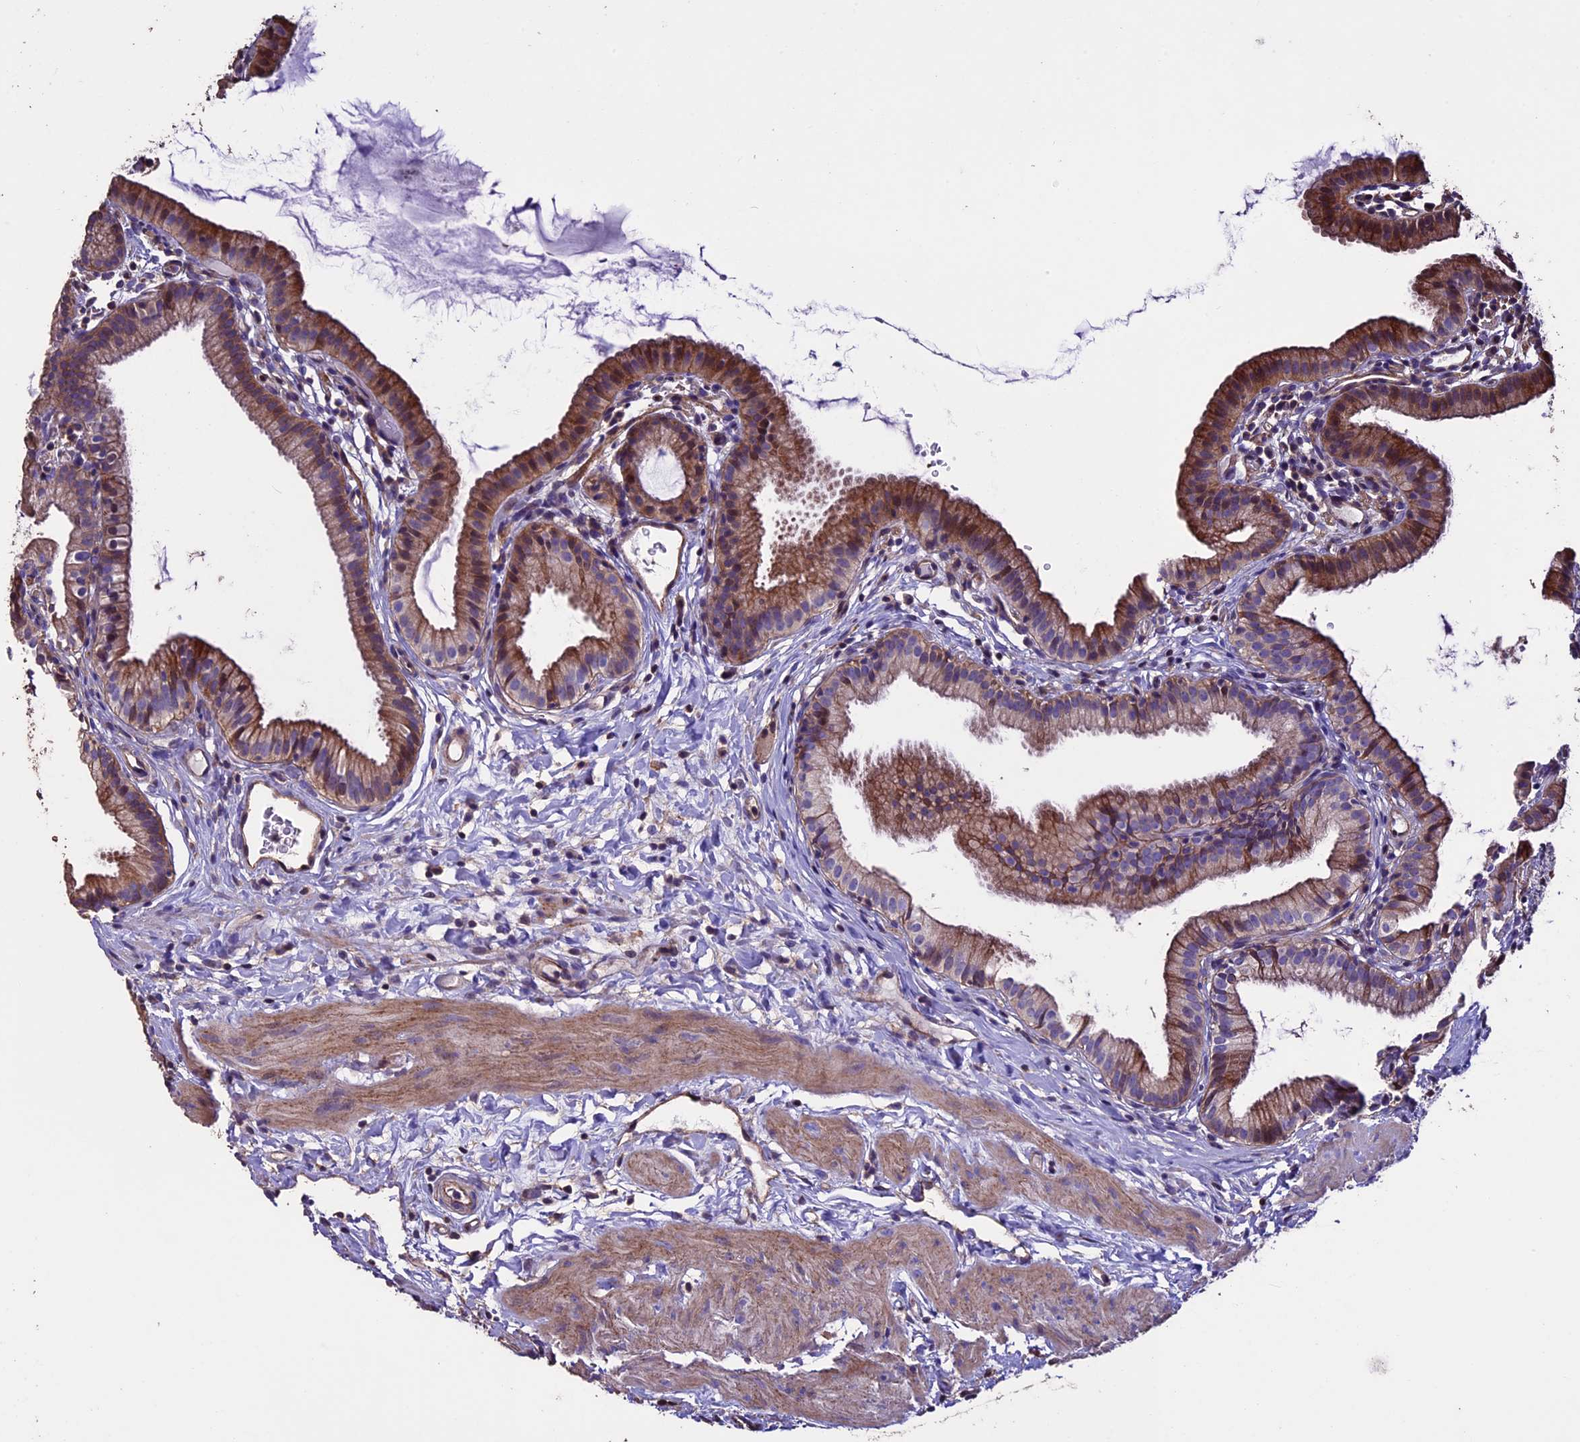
{"staining": {"intensity": "moderate", "quantity": ">75%", "location": "cytoplasmic/membranous"}, "tissue": "gallbladder", "cell_type": "Glandular cells", "image_type": "normal", "snomed": [{"axis": "morphology", "description": "Normal tissue, NOS"}, {"axis": "topography", "description": "Gallbladder"}], "caption": "Protein staining of unremarkable gallbladder exhibits moderate cytoplasmic/membranous expression in approximately >75% of glandular cells.", "gene": "USB1", "patient": {"sex": "female", "age": 46}}